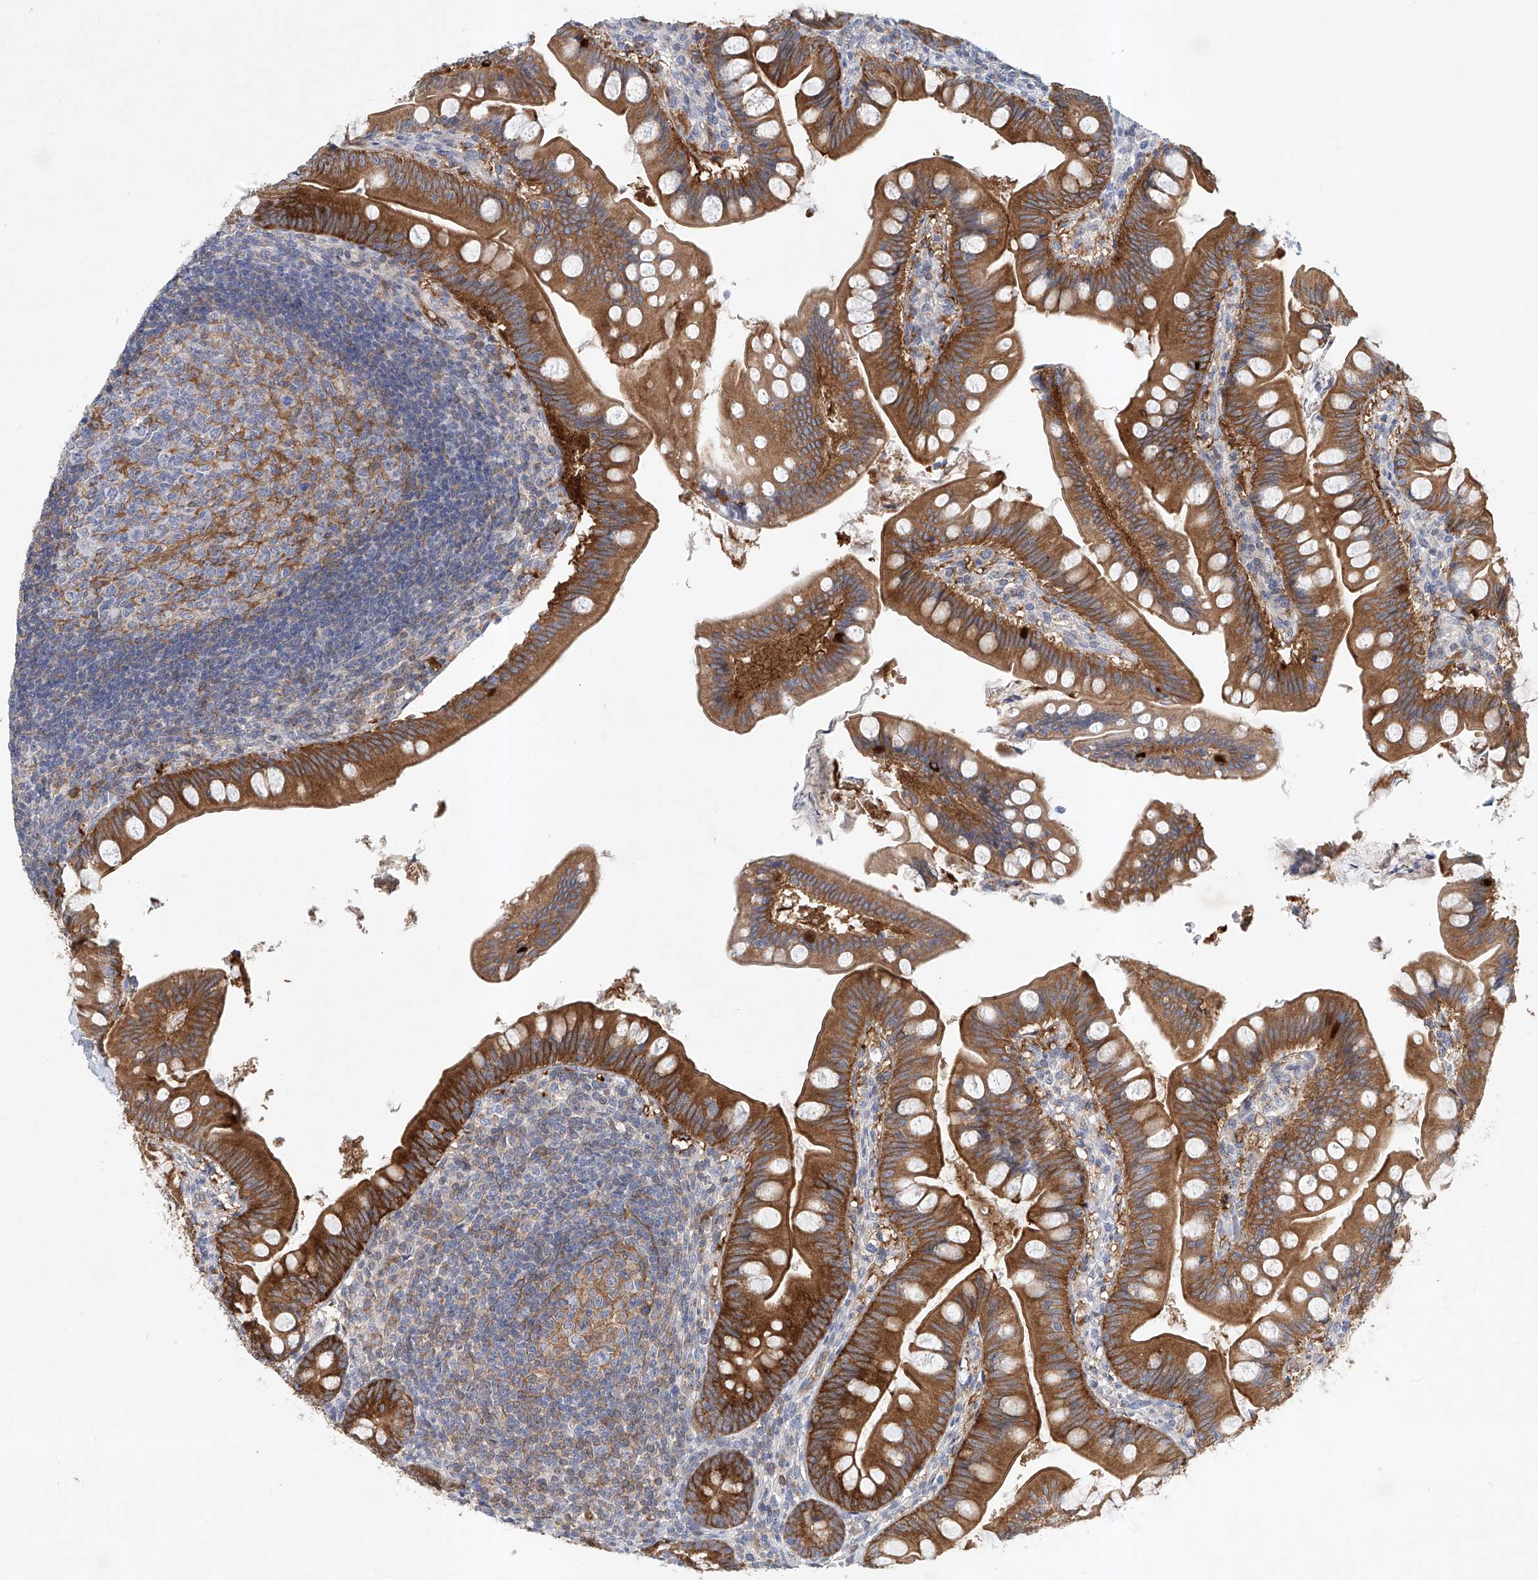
{"staining": {"intensity": "moderate", "quantity": ">75%", "location": "cytoplasmic/membranous"}, "tissue": "small intestine", "cell_type": "Glandular cells", "image_type": "normal", "snomed": [{"axis": "morphology", "description": "Normal tissue, NOS"}, {"axis": "topography", "description": "Small intestine"}], "caption": "Moderate cytoplasmic/membranous protein expression is identified in about >75% of glandular cells in small intestine.", "gene": "CARMIL1", "patient": {"sex": "male", "age": 7}}